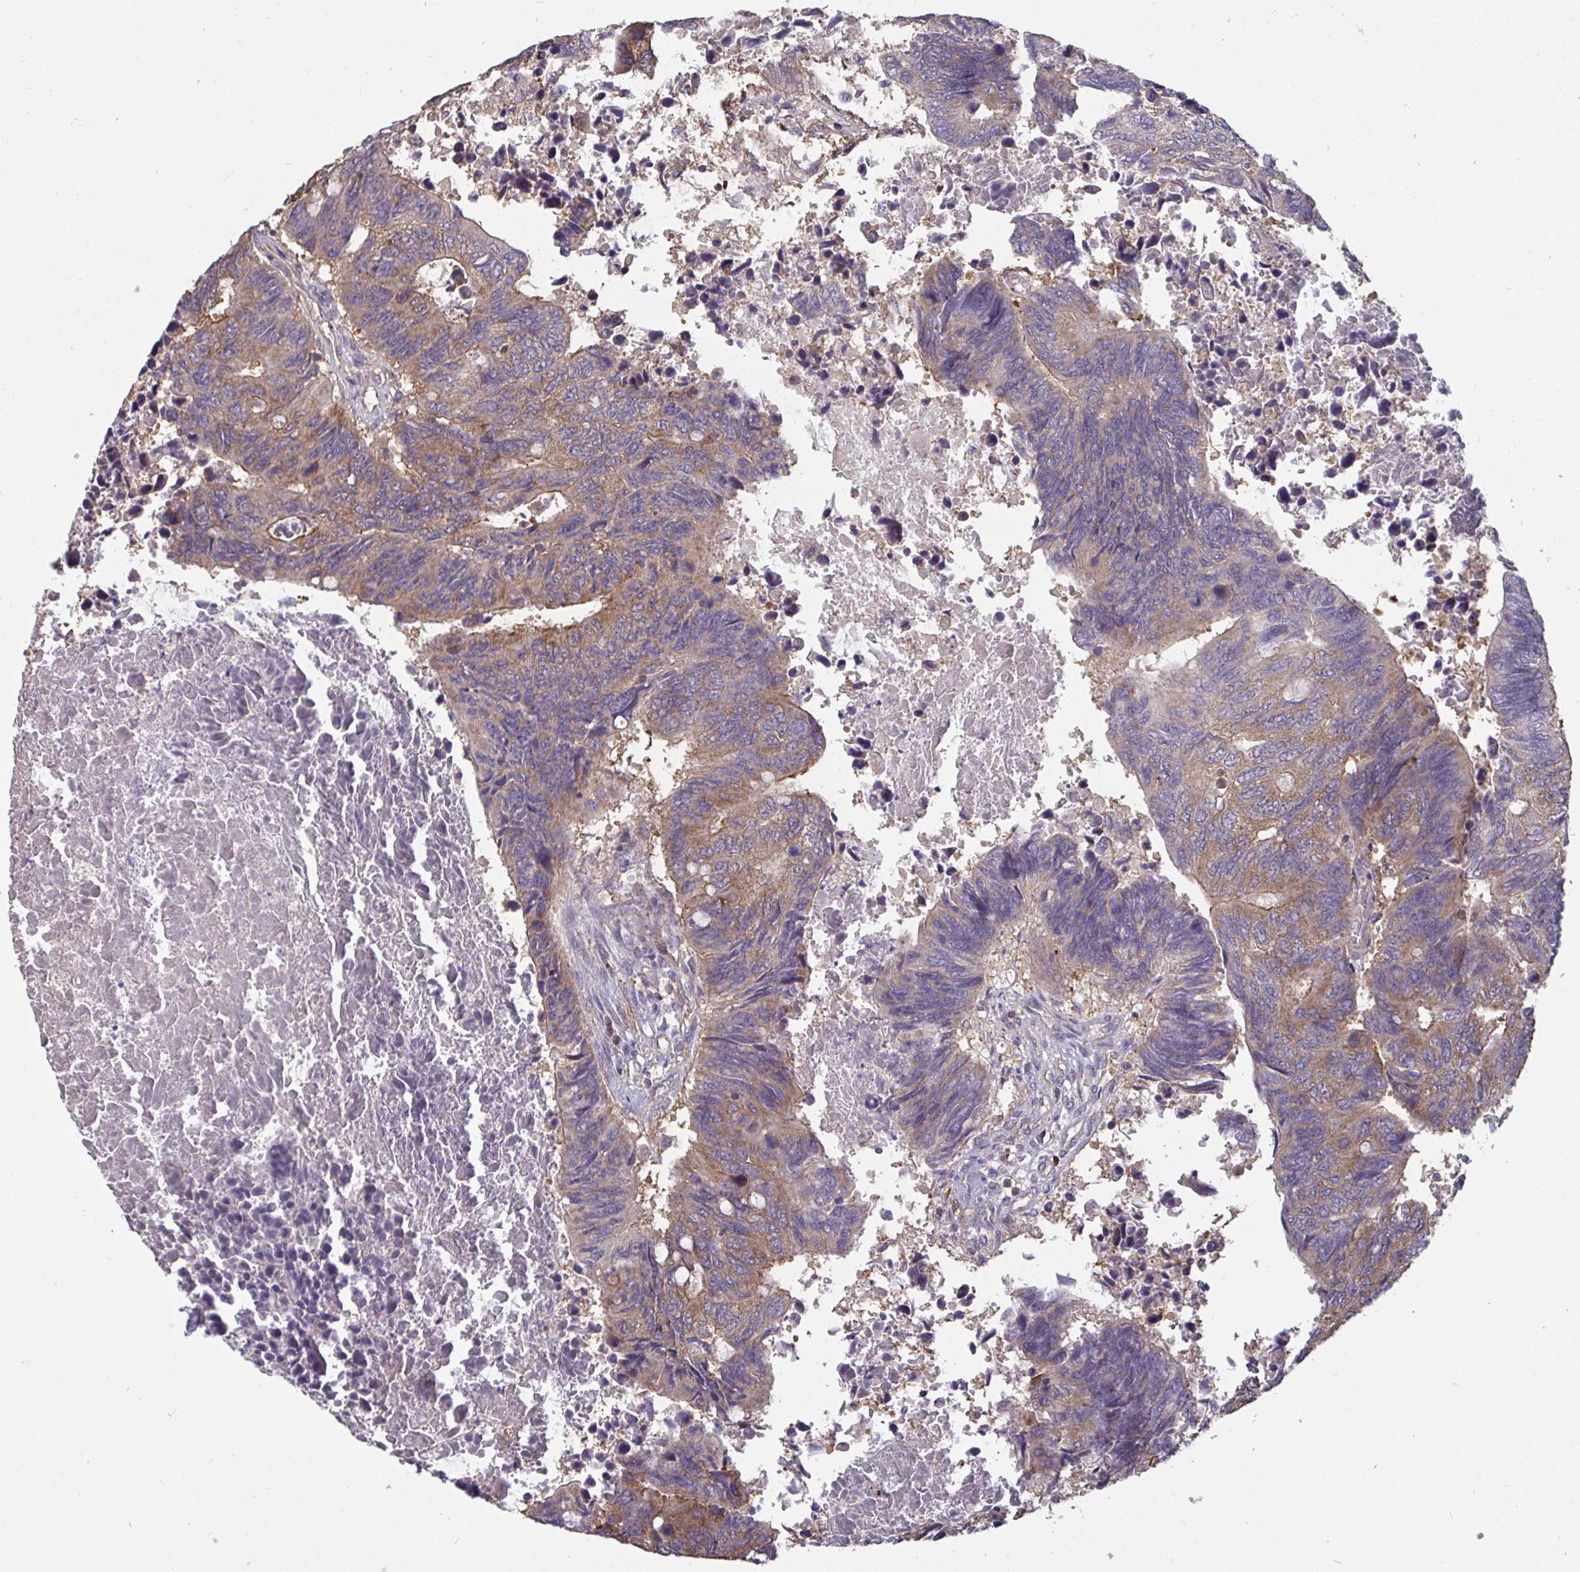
{"staining": {"intensity": "weak", "quantity": ">75%", "location": "cytoplasmic/membranous"}, "tissue": "colorectal cancer", "cell_type": "Tumor cells", "image_type": "cancer", "snomed": [{"axis": "morphology", "description": "Adenocarcinoma, NOS"}, {"axis": "topography", "description": "Colon"}], "caption": "Brown immunohistochemical staining in human colorectal cancer (adenocarcinoma) demonstrates weak cytoplasmic/membranous staining in approximately >75% of tumor cells.", "gene": "ISCU", "patient": {"sex": "male", "age": 87}}